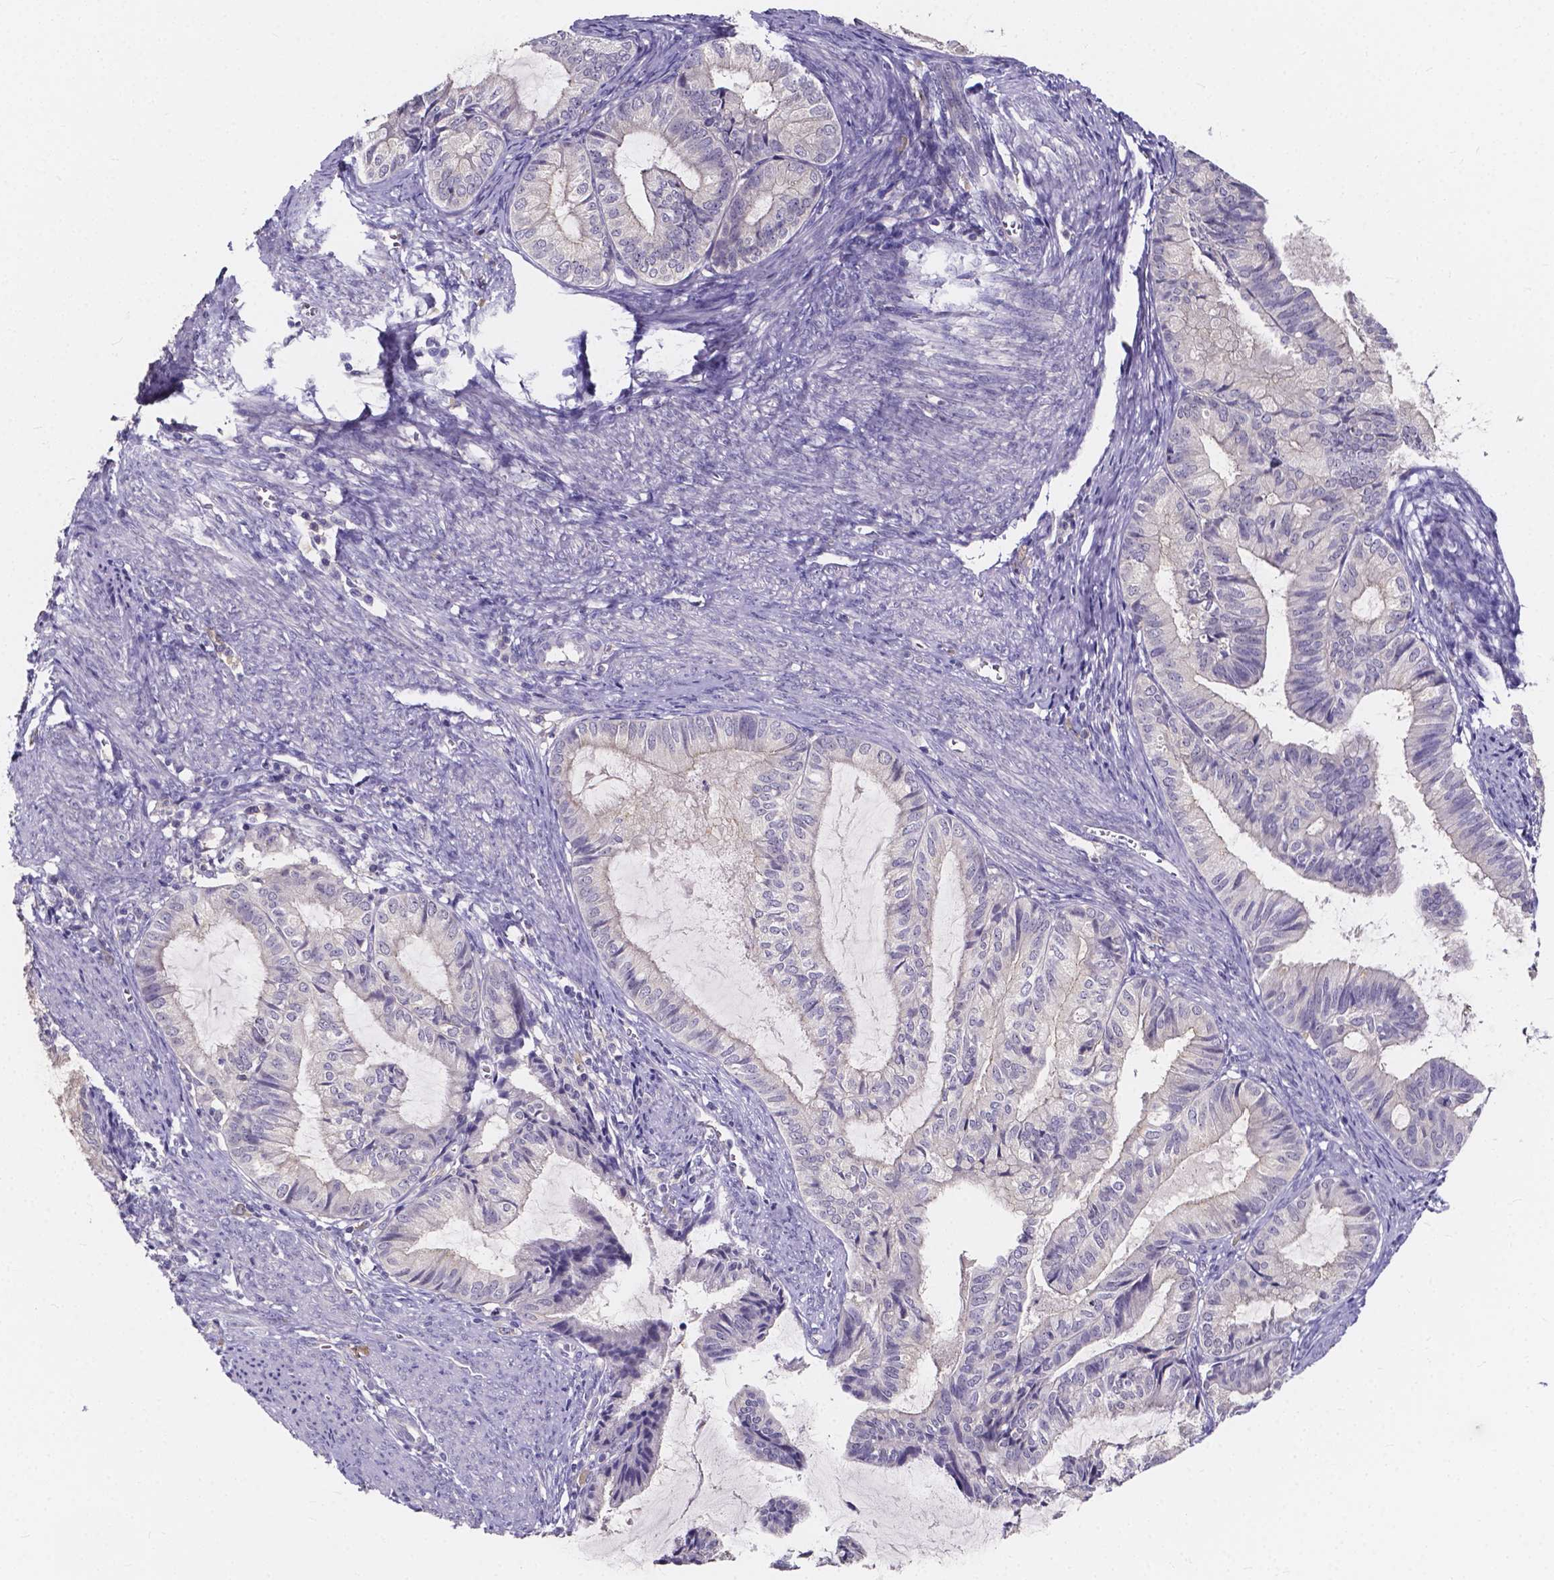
{"staining": {"intensity": "negative", "quantity": "none", "location": "none"}, "tissue": "endometrial cancer", "cell_type": "Tumor cells", "image_type": "cancer", "snomed": [{"axis": "morphology", "description": "Adenocarcinoma, NOS"}, {"axis": "topography", "description": "Endometrium"}], "caption": "Adenocarcinoma (endometrial) was stained to show a protein in brown. There is no significant expression in tumor cells.", "gene": "SPOCD1", "patient": {"sex": "female", "age": 86}}